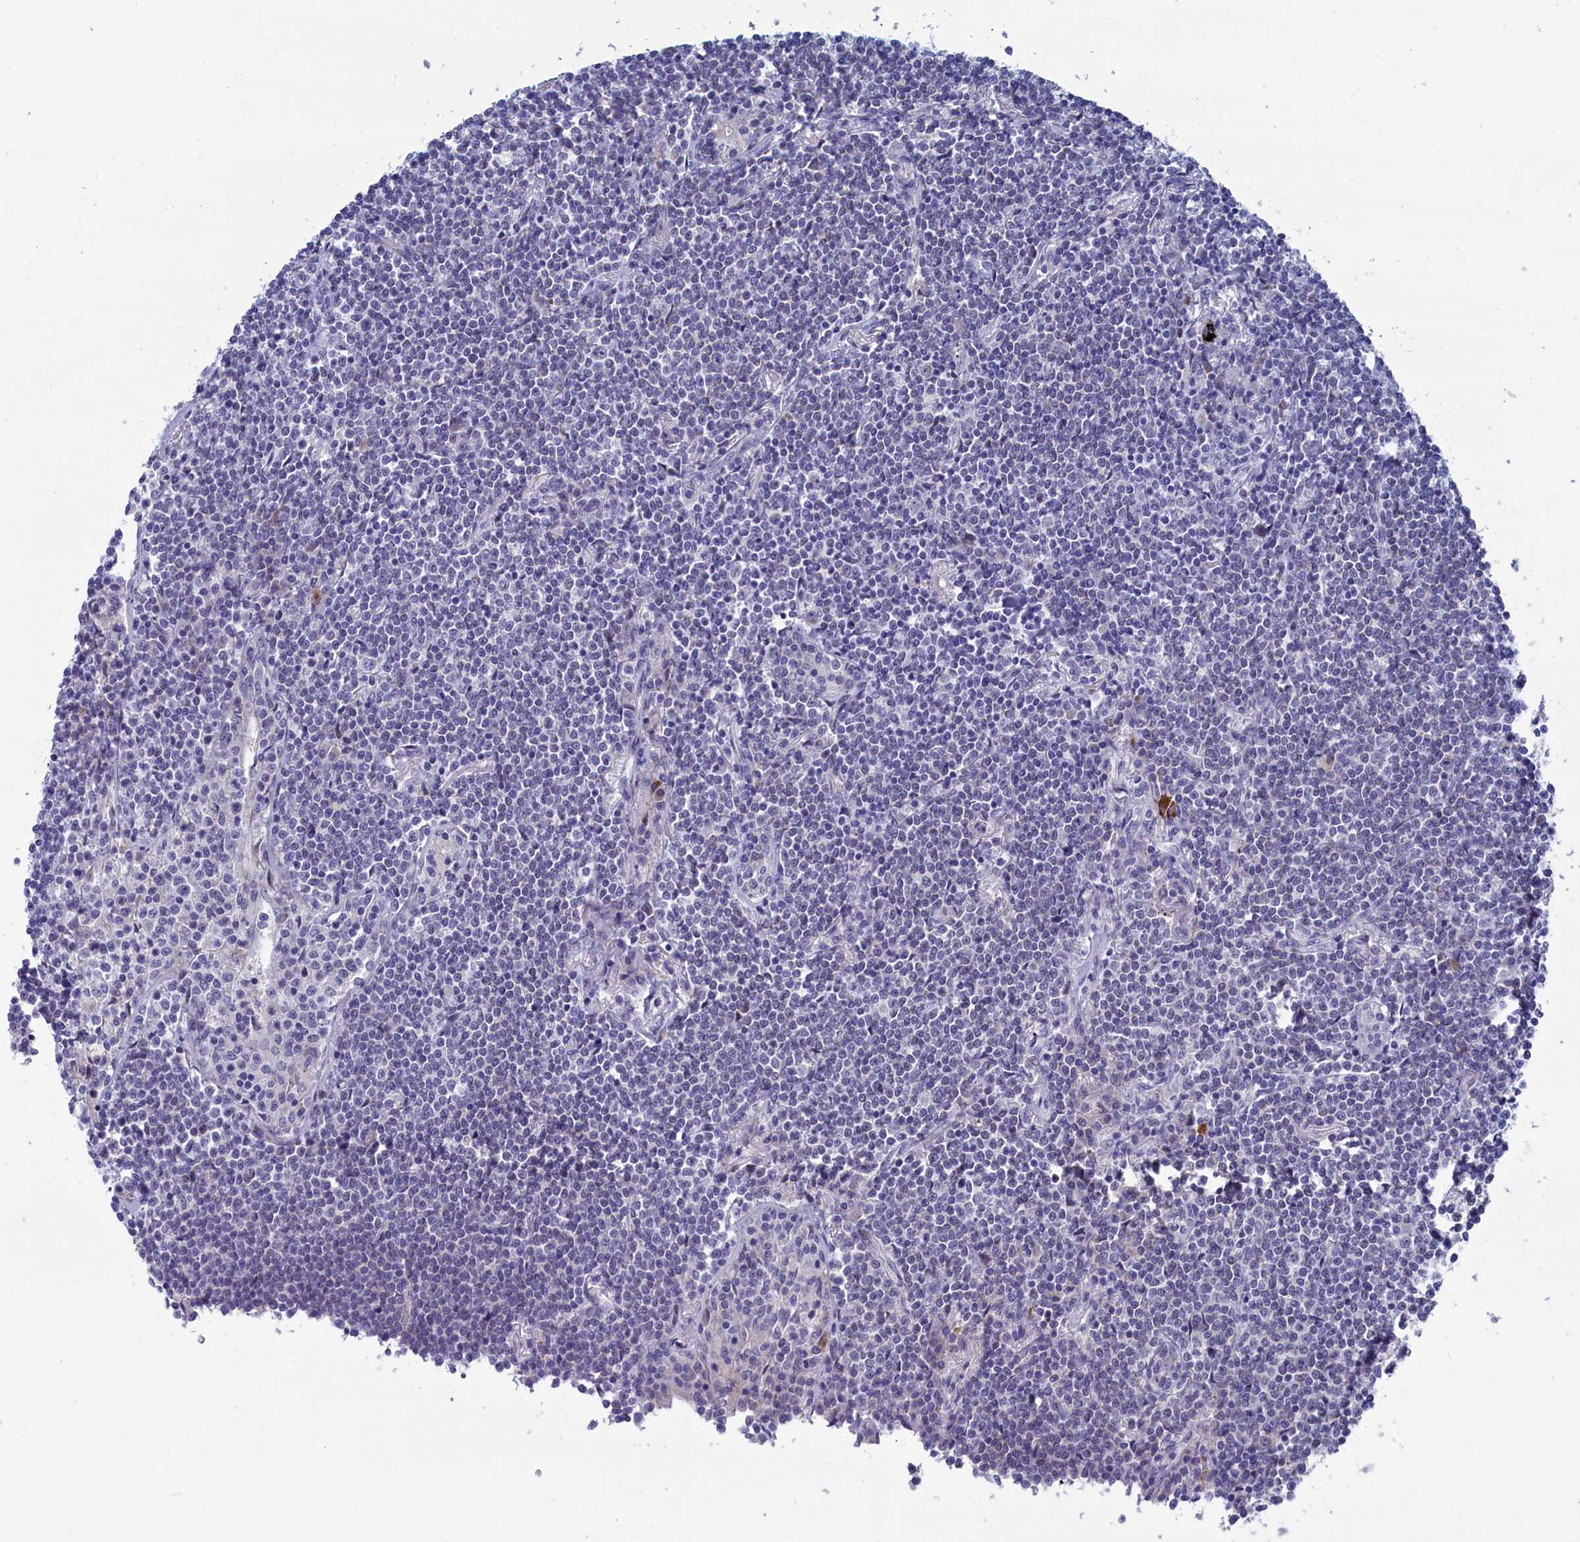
{"staining": {"intensity": "negative", "quantity": "none", "location": "none"}, "tissue": "lymphoma", "cell_type": "Tumor cells", "image_type": "cancer", "snomed": [{"axis": "morphology", "description": "Malignant lymphoma, non-Hodgkin's type, Low grade"}, {"axis": "topography", "description": "Lung"}], "caption": "Human low-grade malignant lymphoma, non-Hodgkin's type stained for a protein using IHC demonstrates no positivity in tumor cells.", "gene": "NIBAN3", "patient": {"sex": "female", "age": 71}}